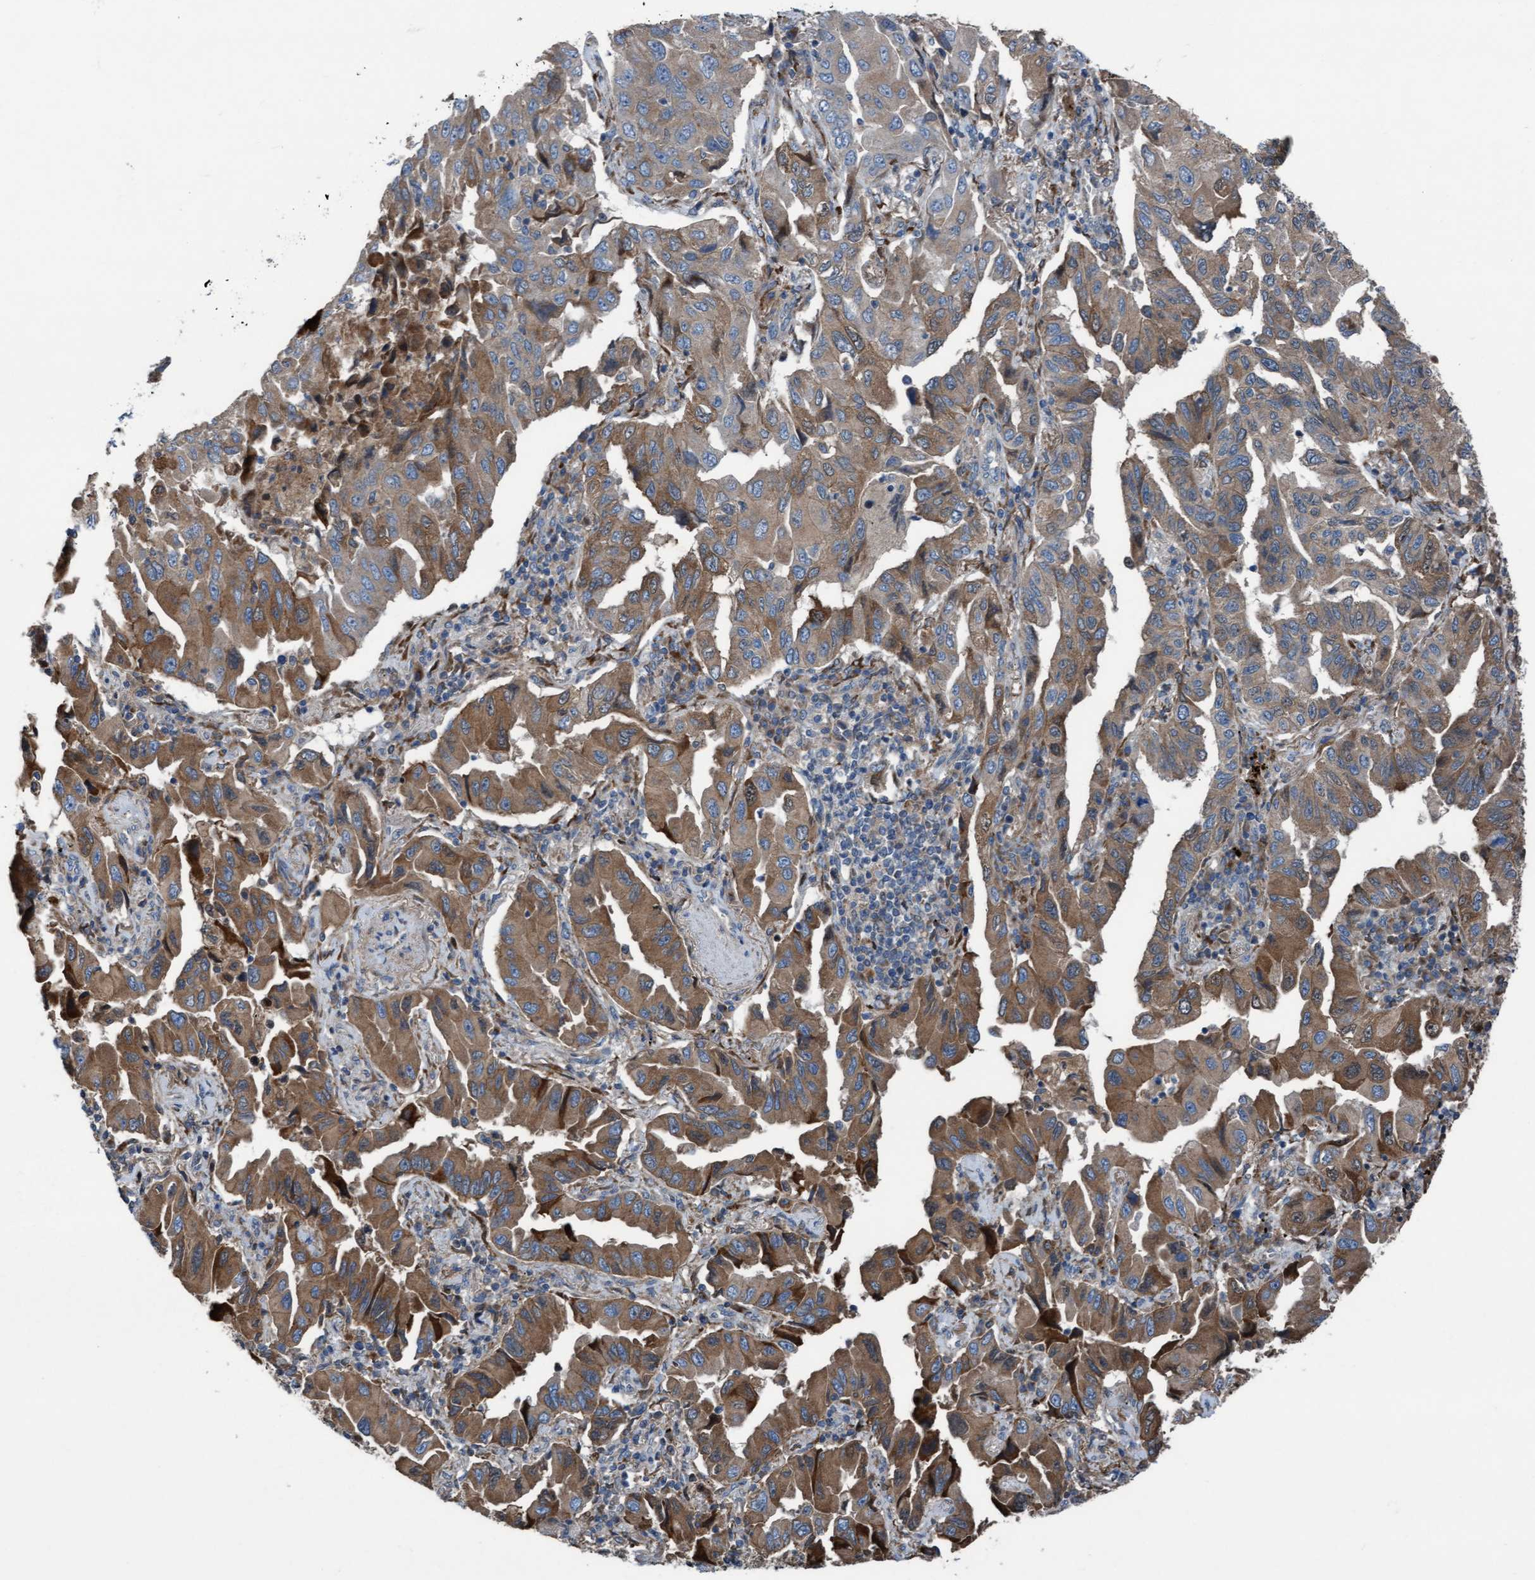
{"staining": {"intensity": "moderate", "quantity": ">75%", "location": "cytoplasmic/membranous"}, "tissue": "lung cancer", "cell_type": "Tumor cells", "image_type": "cancer", "snomed": [{"axis": "morphology", "description": "Adenocarcinoma, NOS"}, {"axis": "topography", "description": "Lung"}], "caption": "Protein staining demonstrates moderate cytoplasmic/membranous staining in about >75% of tumor cells in lung cancer.", "gene": "KLHL26", "patient": {"sex": "female", "age": 65}}